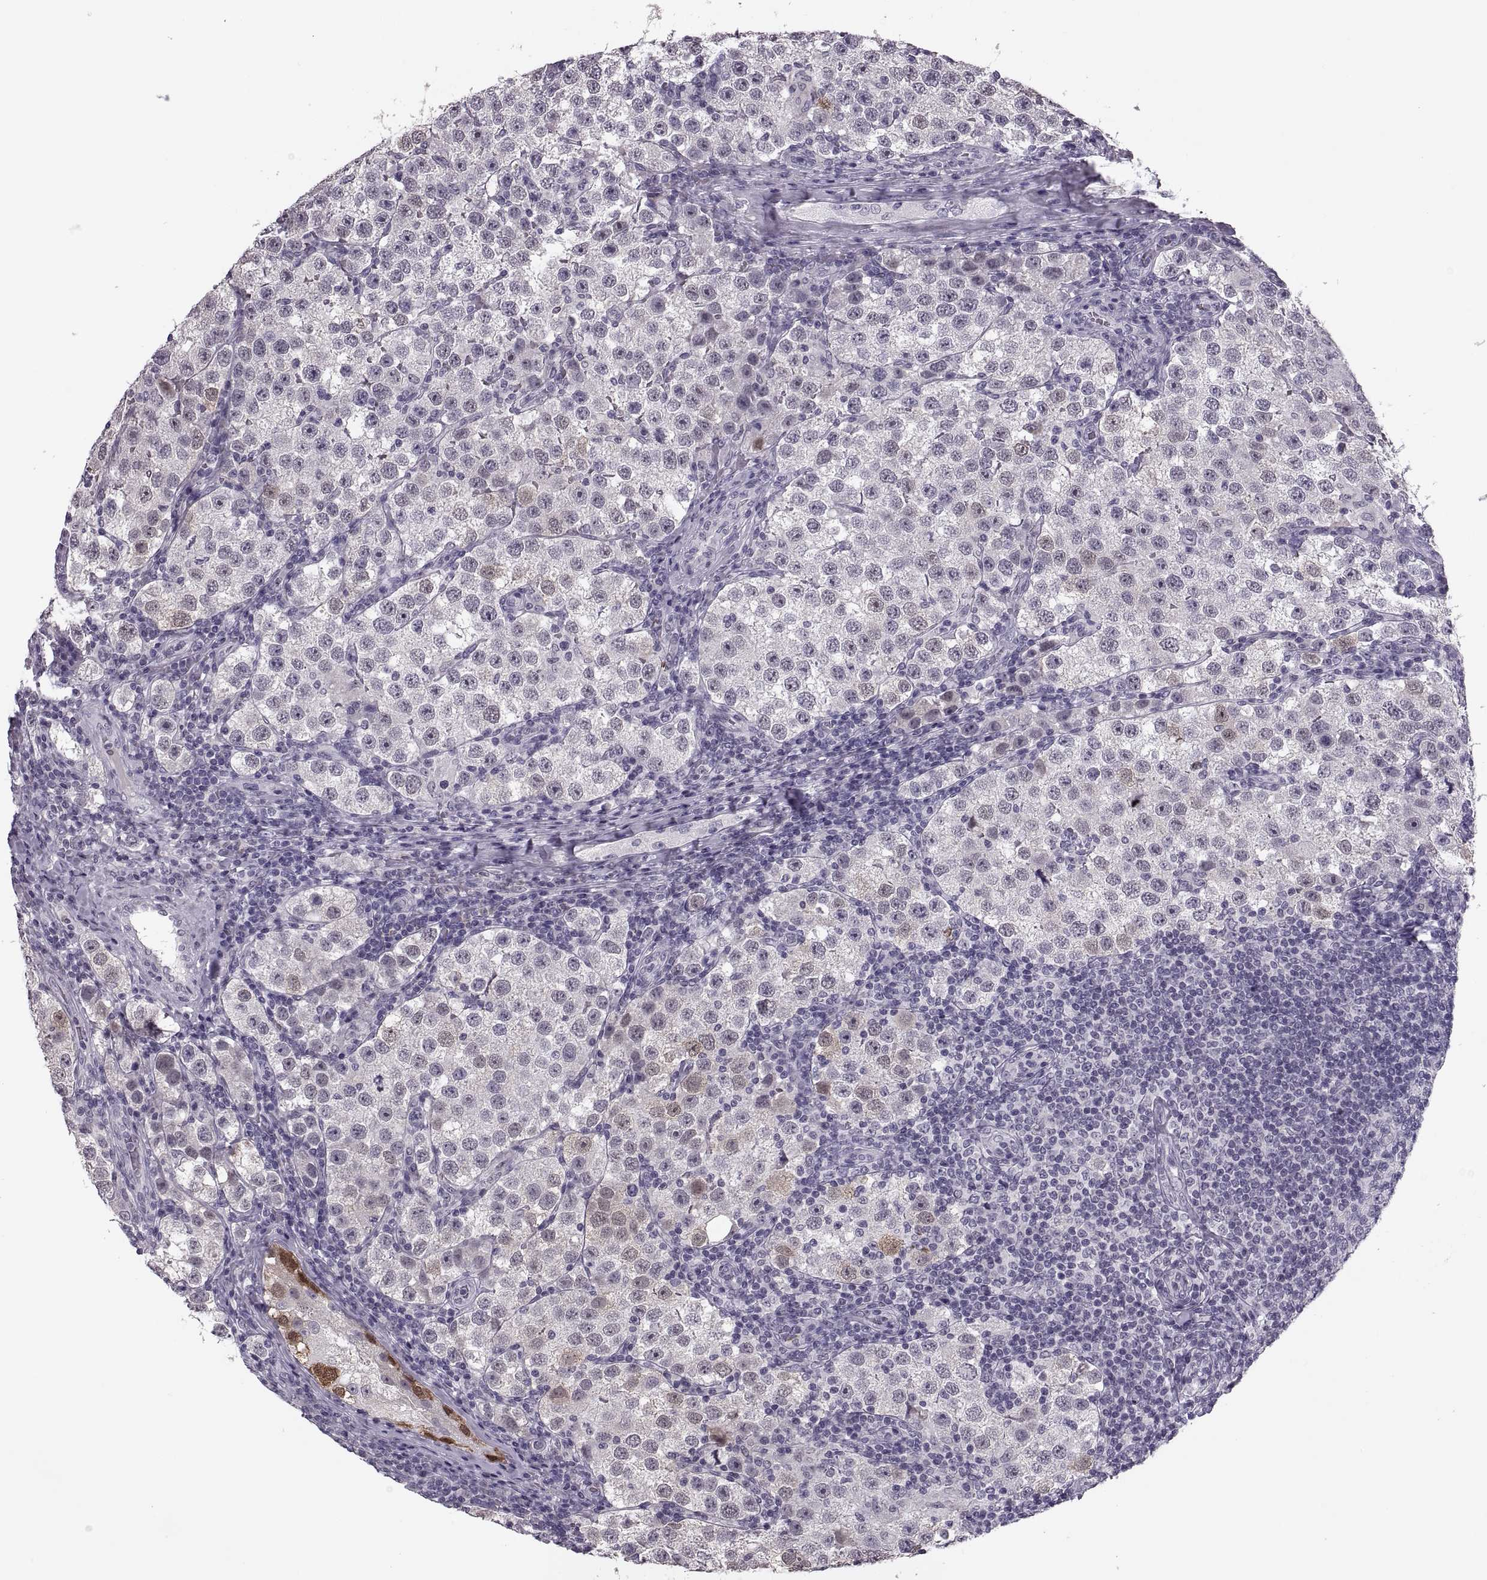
{"staining": {"intensity": "negative", "quantity": "none", "location": "none"}, "tissue": "testis cancer", "cell_type": "Tumor cells", "image_type": "cancer", "snomed": [{"axis": "morphology", "description": "Seminoma, NOS"}, {"axis": "topography", "description": "Testis"}], "caption": "Photomicrograph shows no protein positivity in tumor cells of testis cancer tissue.", "gene": "PAGE5", "patient": {"sex": "male", "age": 37}}